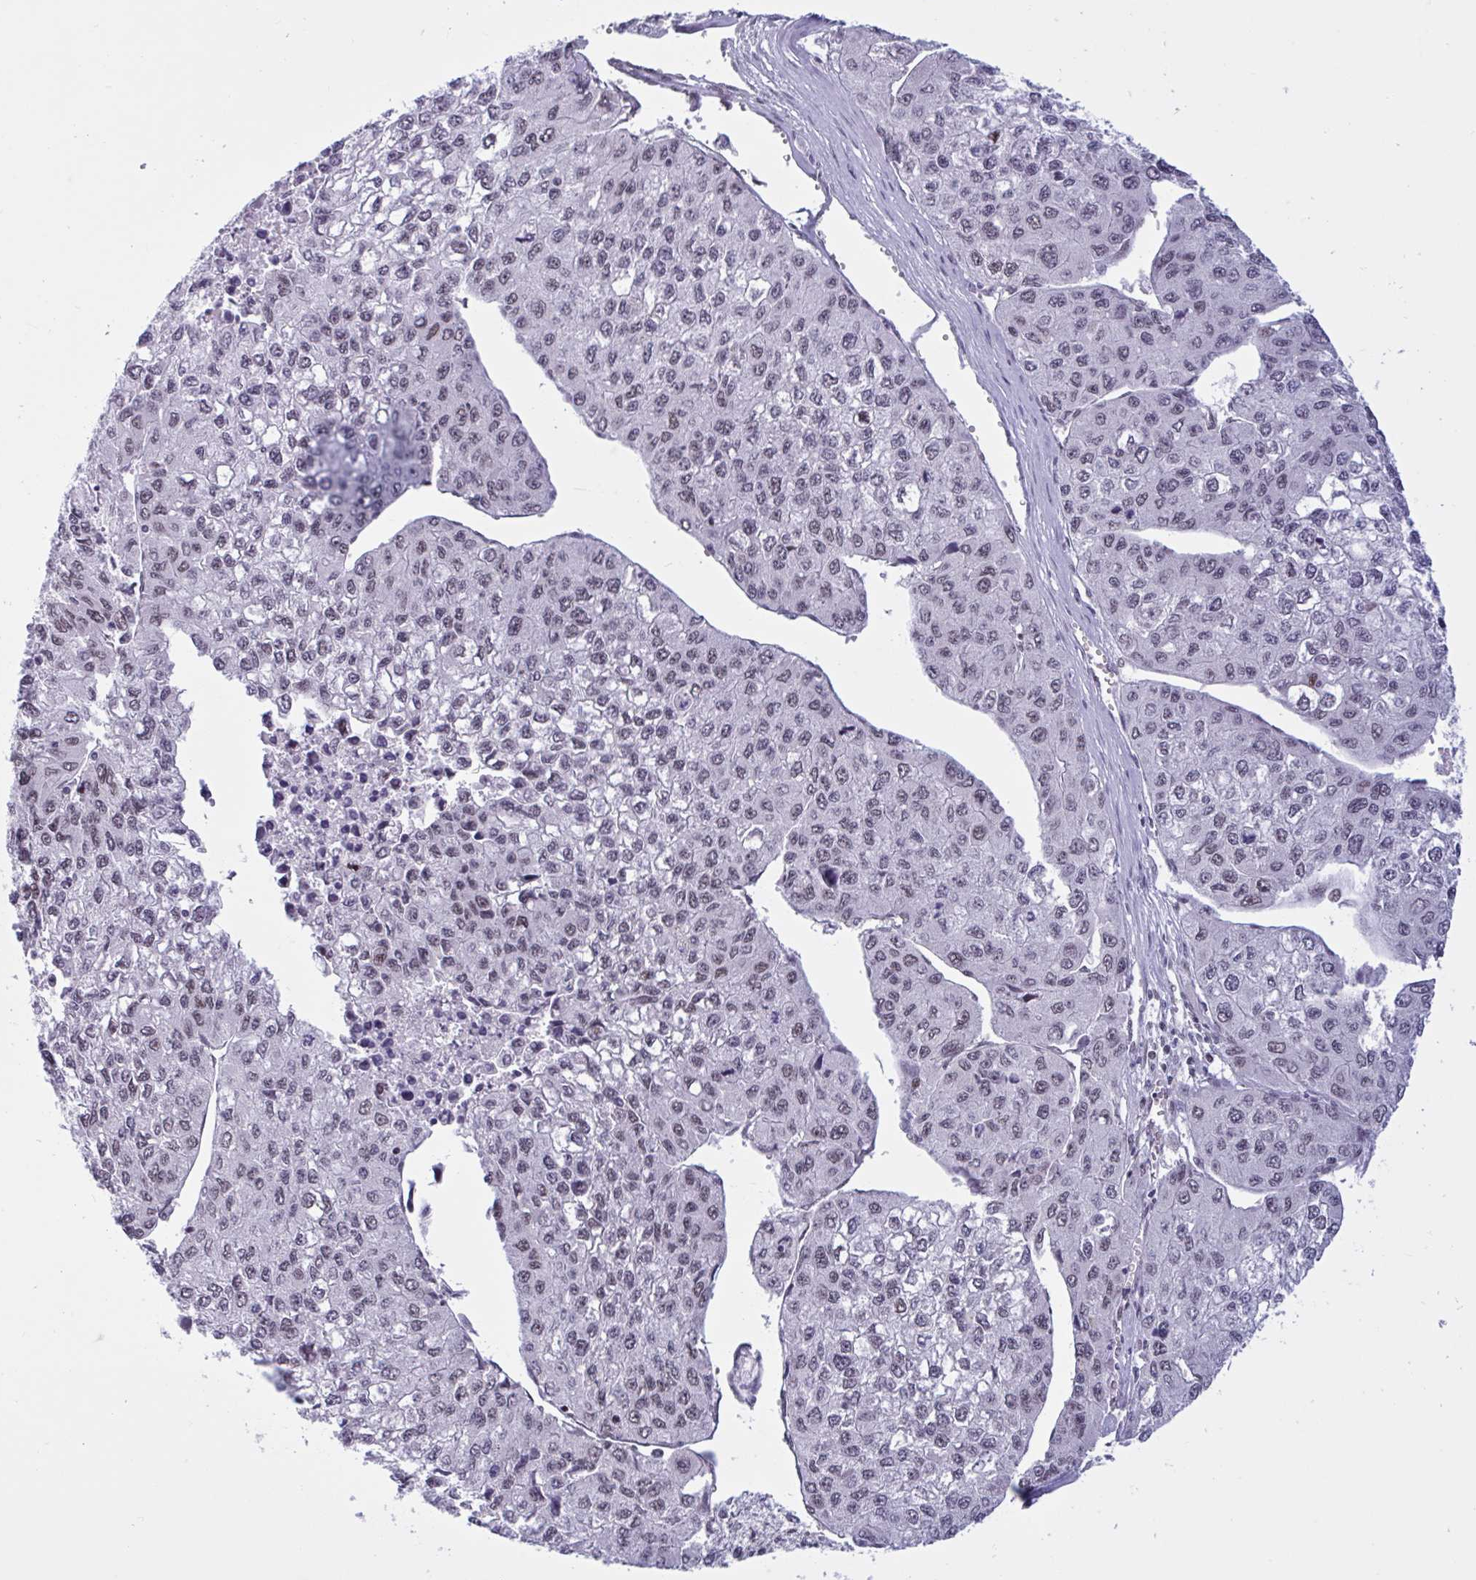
{"staining": {"intensity": "weak", "quantity": "25%-75%", "location": "nuclear"}, "tissue": "liver cancer", "cell_type": "Tumor cells", "image_type": "cancer", "snomed": [{"axis": "morphology", "description": "Carcinoma, Hepatocellular, NOS"}, {"axis": "topography", "description": "Liver"}], "caption": "Immunohistochemistry (IHC) histopathology image of neoplastic tissue: hepatocellular carcinoma (liver) stained using IHC demonstrates low levels of weak protein expression localized specifically in the nuclear of tumor cells, appearing as a nuclear brown color.", "gene": "CBFA2T2", "patient": {"sex": "female", "age": 66}}